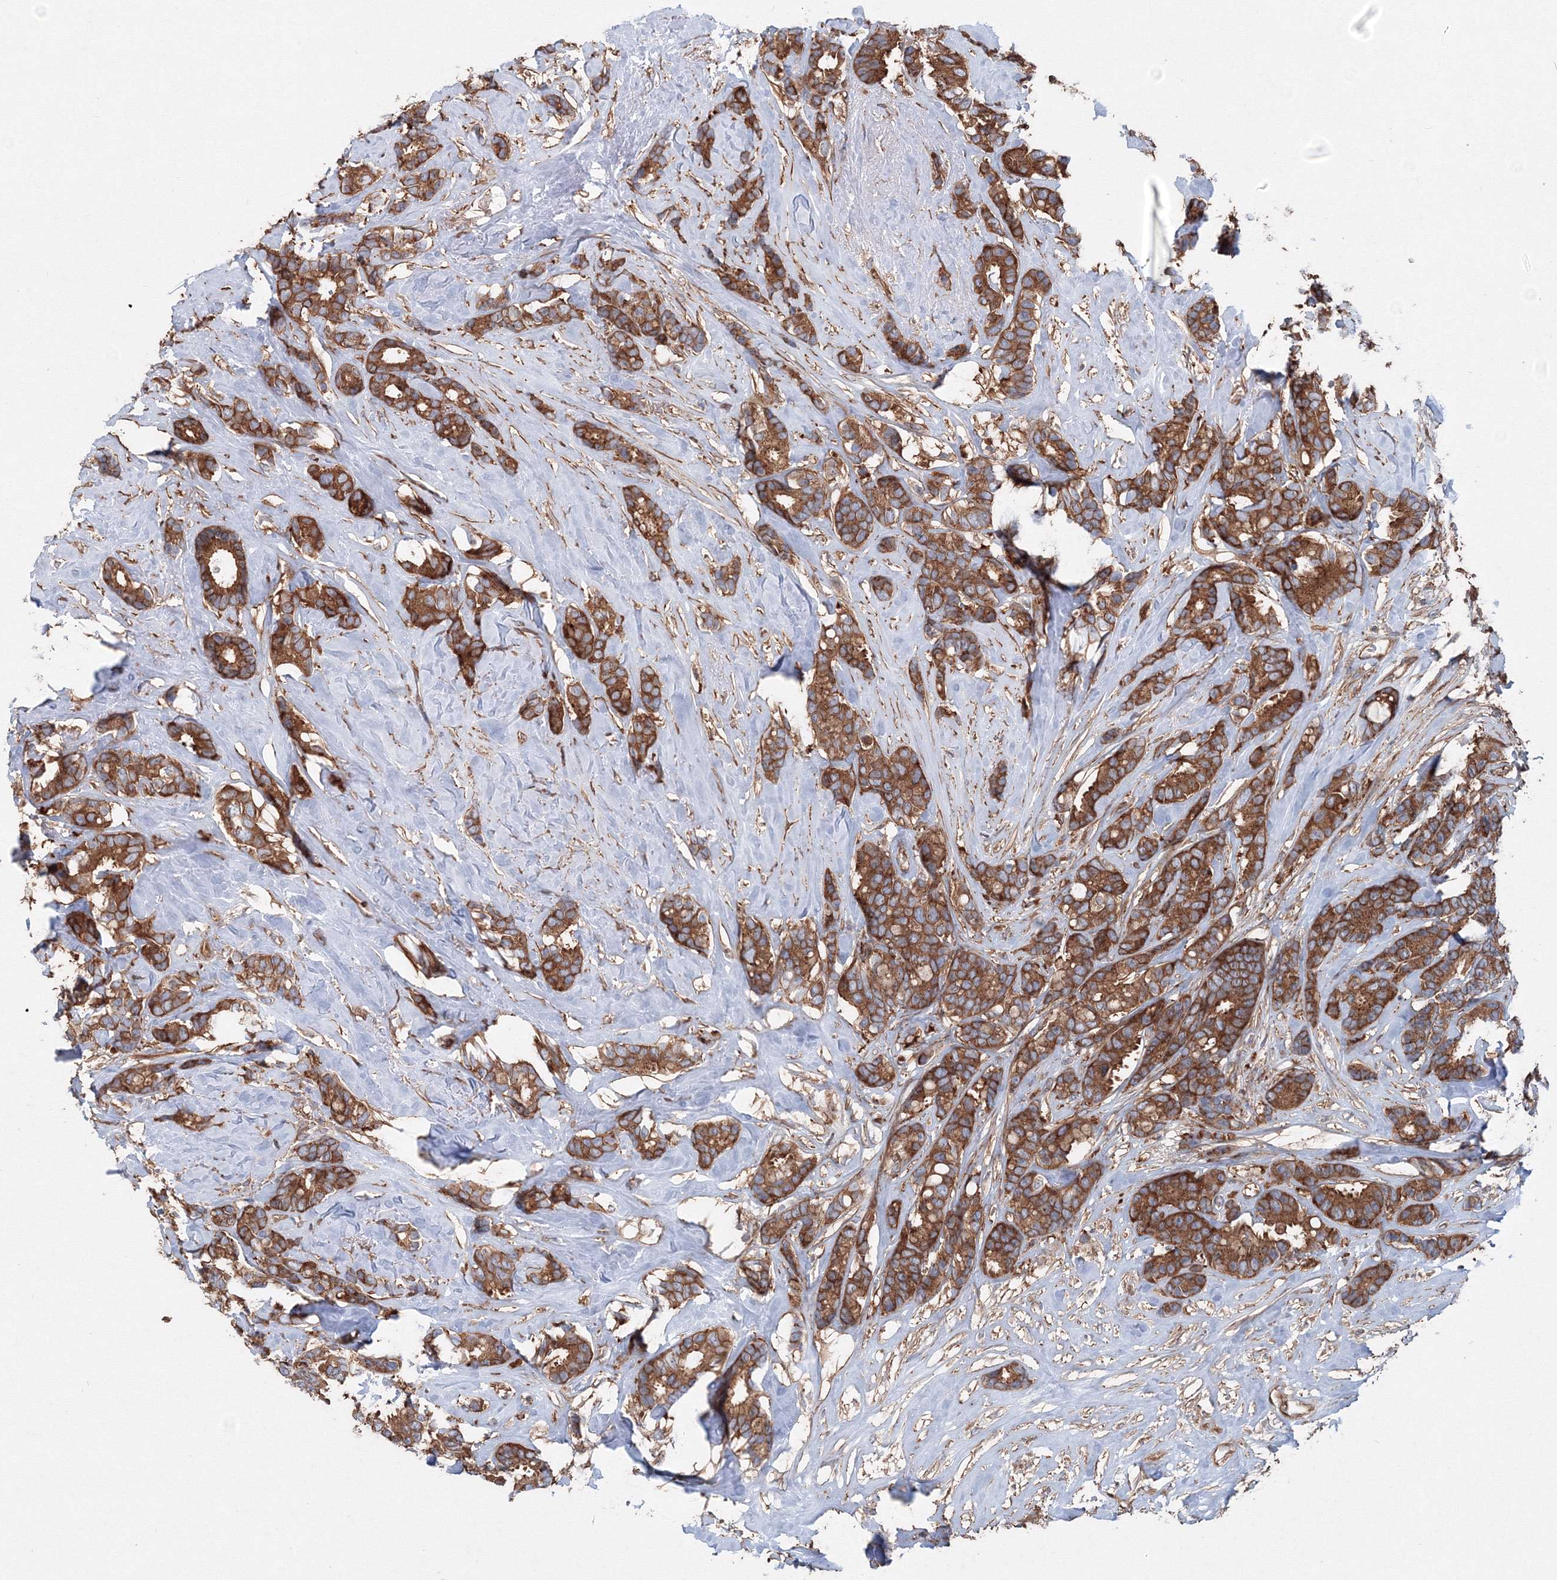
{"staining": {"intensity": "strong", "quantity": ">75%", "location": "cytoplasmic/membranous"}, "tissue": "breast cancer", "cell_type": "Tumor cells", "image_type": "cancer", "snomed": [{"axis": "morphology", "description": "Duct carcinoma"}, {"axis": "topography", "description": "Breast"}], "caption": "Immunohistochemical staining of breast infiltrating ductal carcinoma displays high levels of strong cytoplasmic/membranous staining in approximately >75% of tumor cells.", "gene": "EXOC1", "patient": {"sex": "female", "age": 87}}